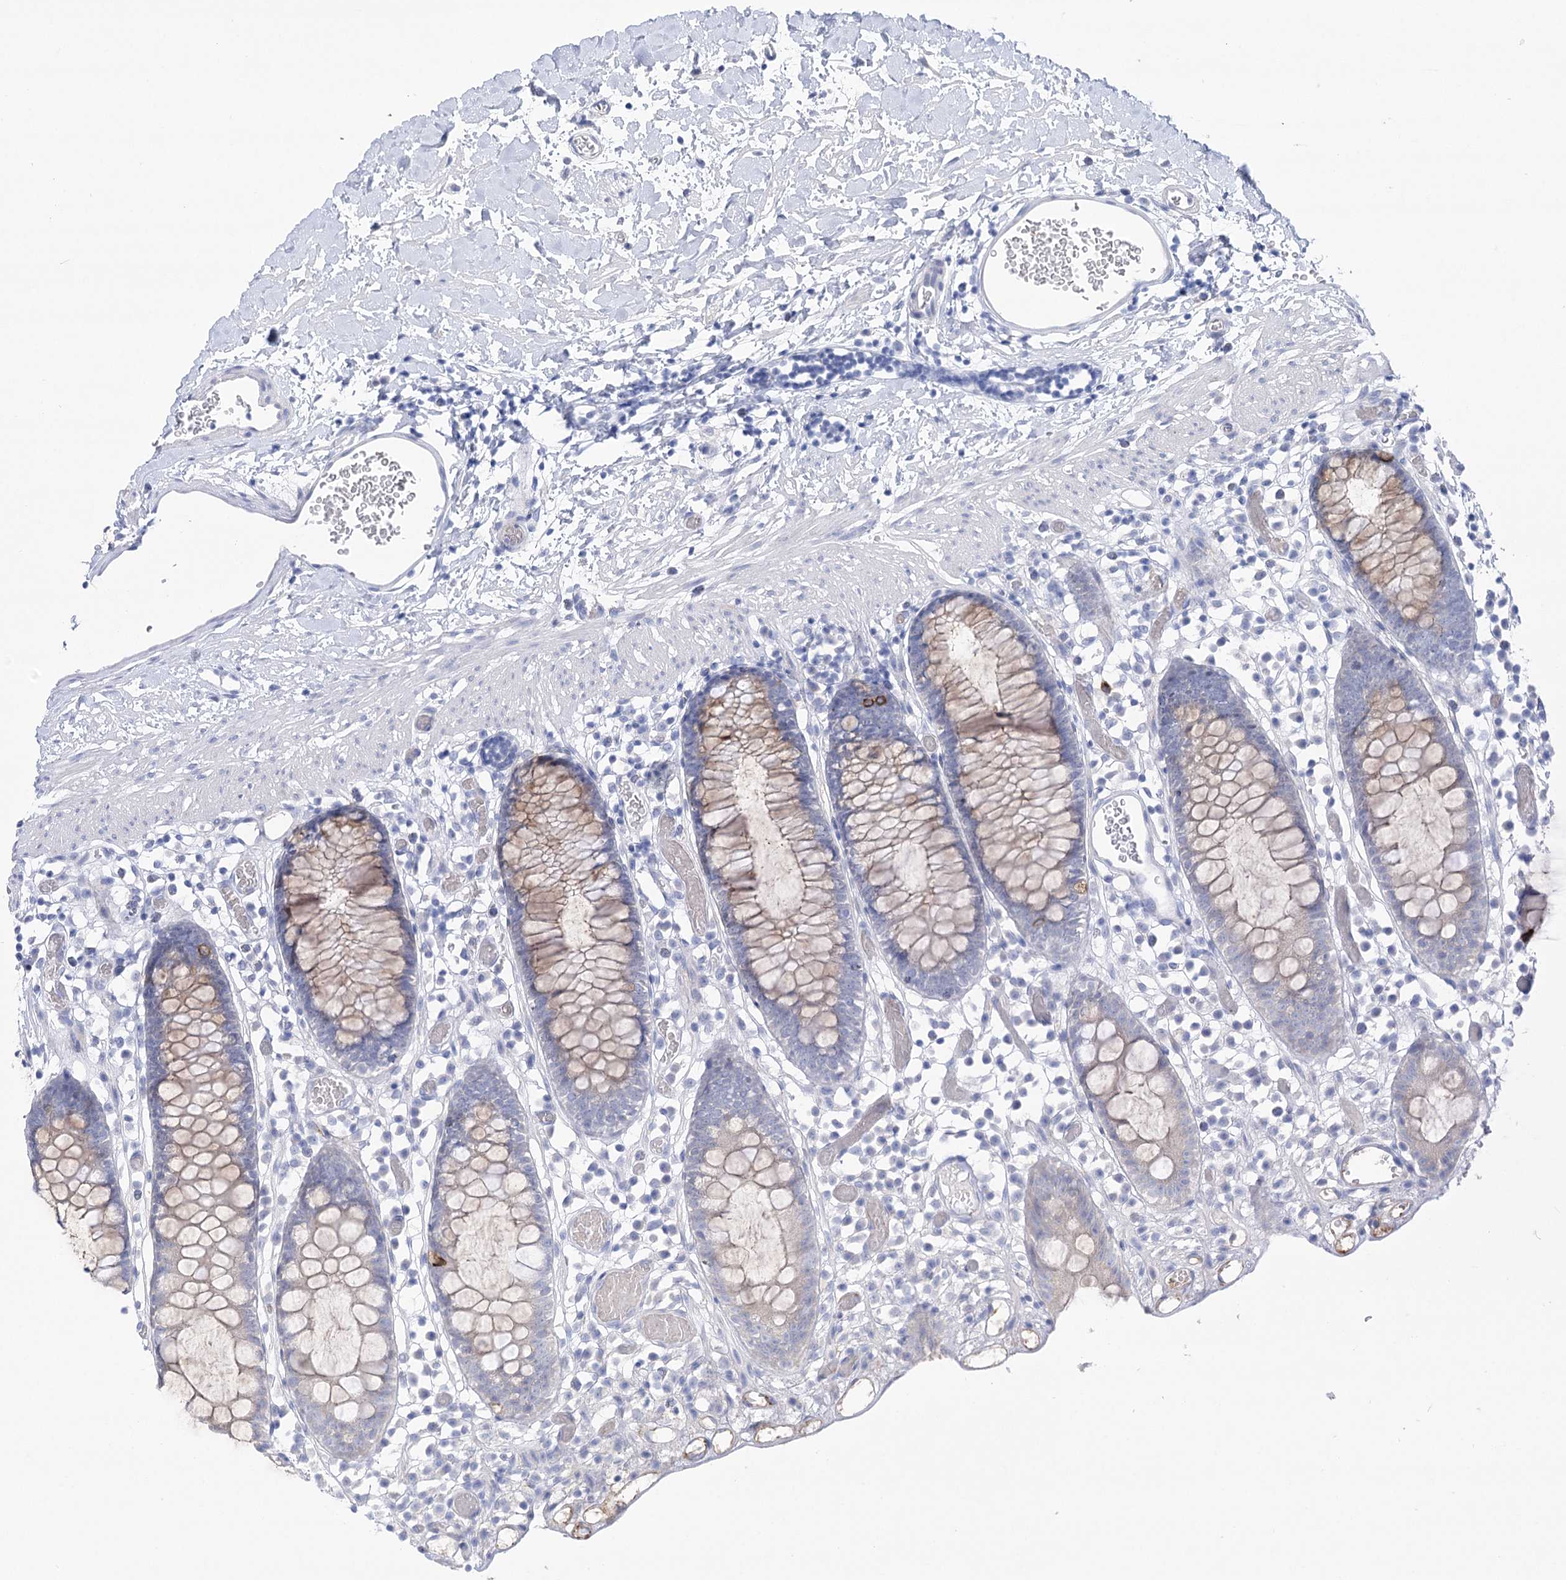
{"staining": {"intensity": "negative", "quantity": "none", "location": "none"}, "tissue": "colon", "cell_type": "Endothelial cells", "image_type": "normal", "snomed": [{"axis": "morphology", "description": "Normal tissue, NOS"}, {"axis": "topography", "description": "Colon"}], "caption": "An immunohistochemistry (IHC) image of unremarkable colon is shown. There is no staining in endothelial cells of colon.", "gene": "NRAP", "patient": {"sex": "male", "age": 14}}